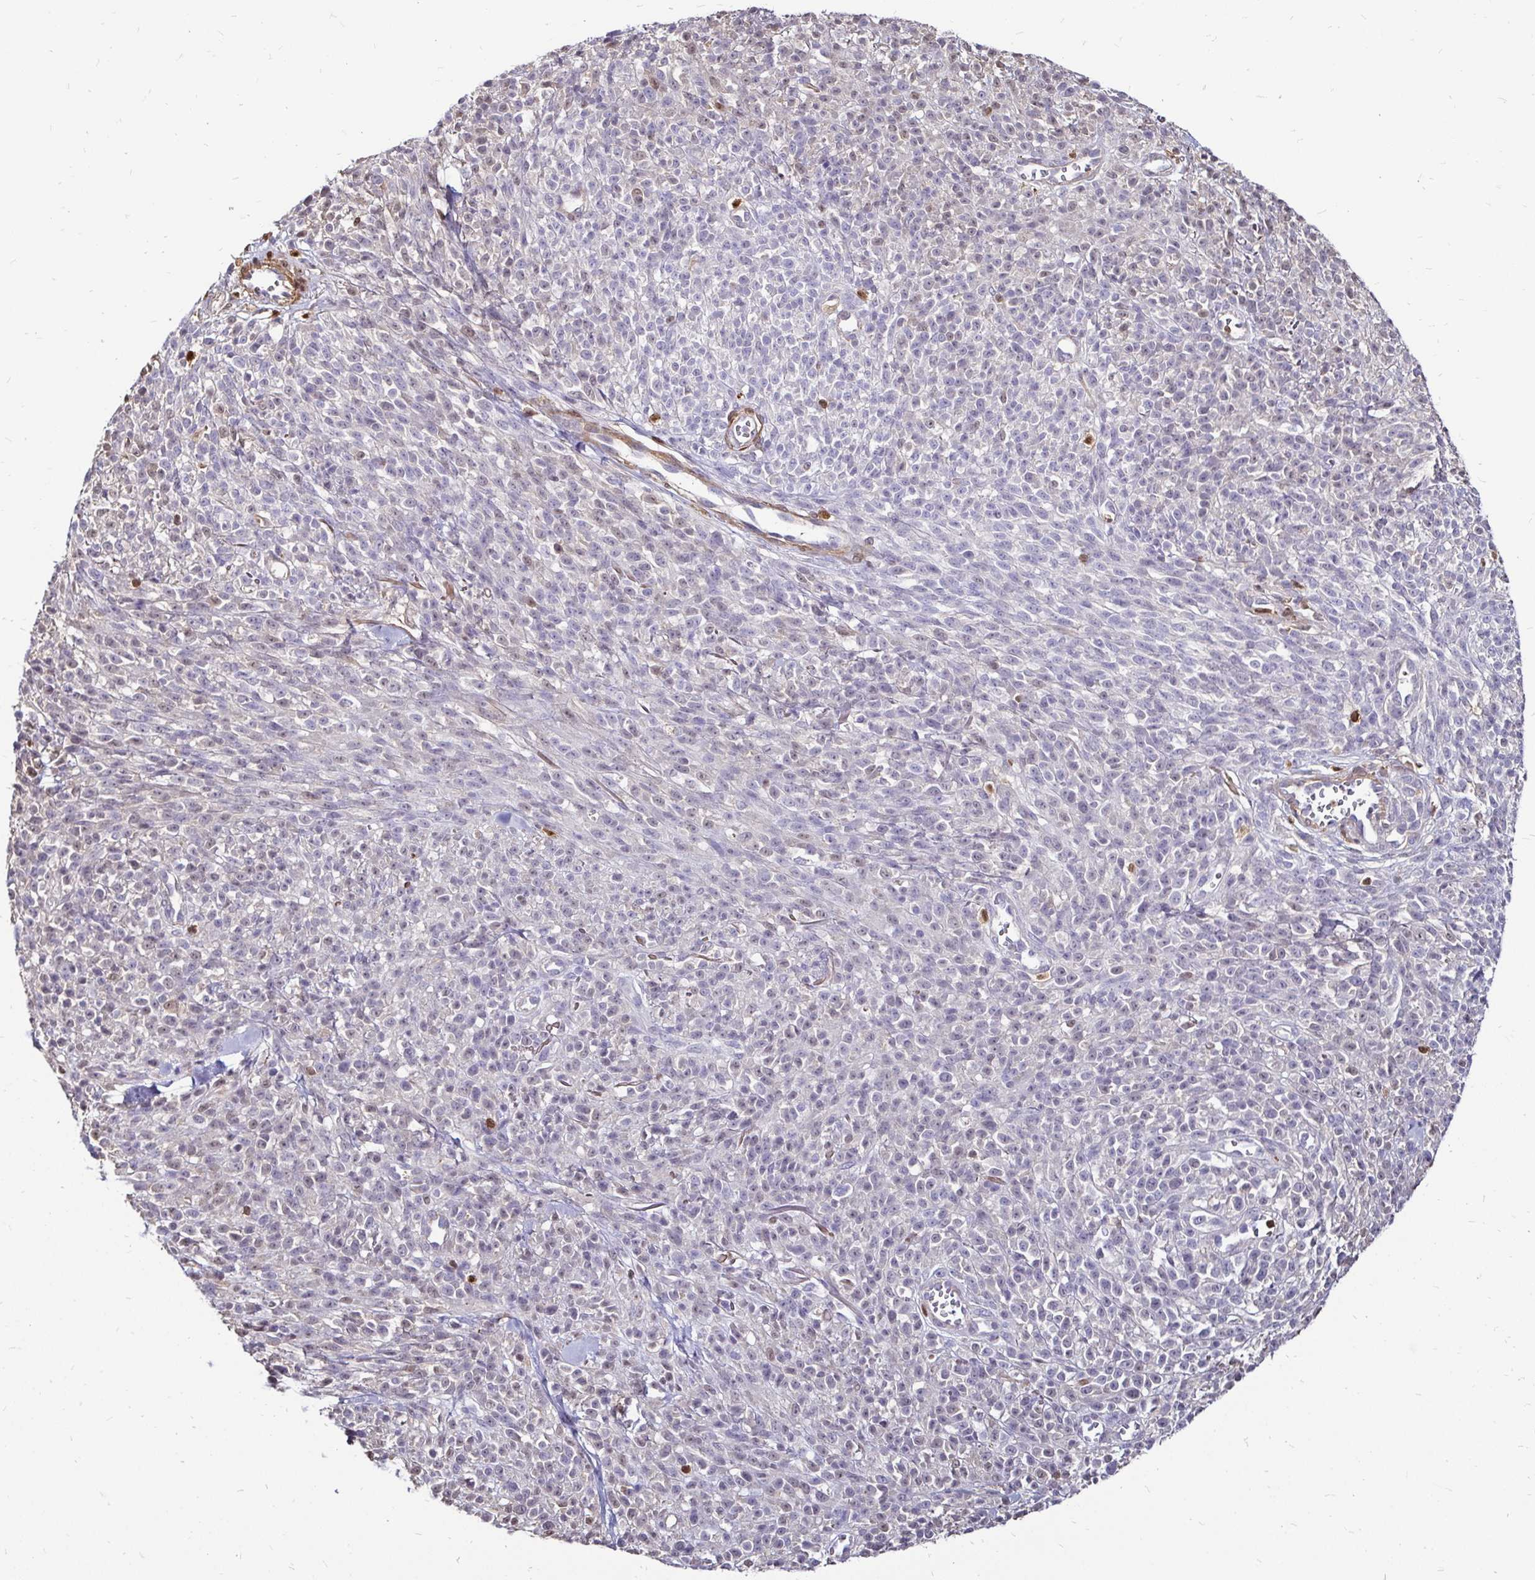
{"staining": {"intensity": "negative", "quantity": "none", "location": "none"}, "tissue": "melanoma", "cell_type": "Tumor cells", "image_type": "cancer", "snomed": [{"axis": "morphology", "description": "Malignant melanoma, NOS"}, {"axis": "topography", "description": "Skin"}, {"axis": "topography", "description": "Skin of trunk"}], "caption": "This is an IHC micrograph of melanoma. There is no positivity in tumor cells.", "gene": "ZFP1", "patient": {"sex": "male", "age": 74}}